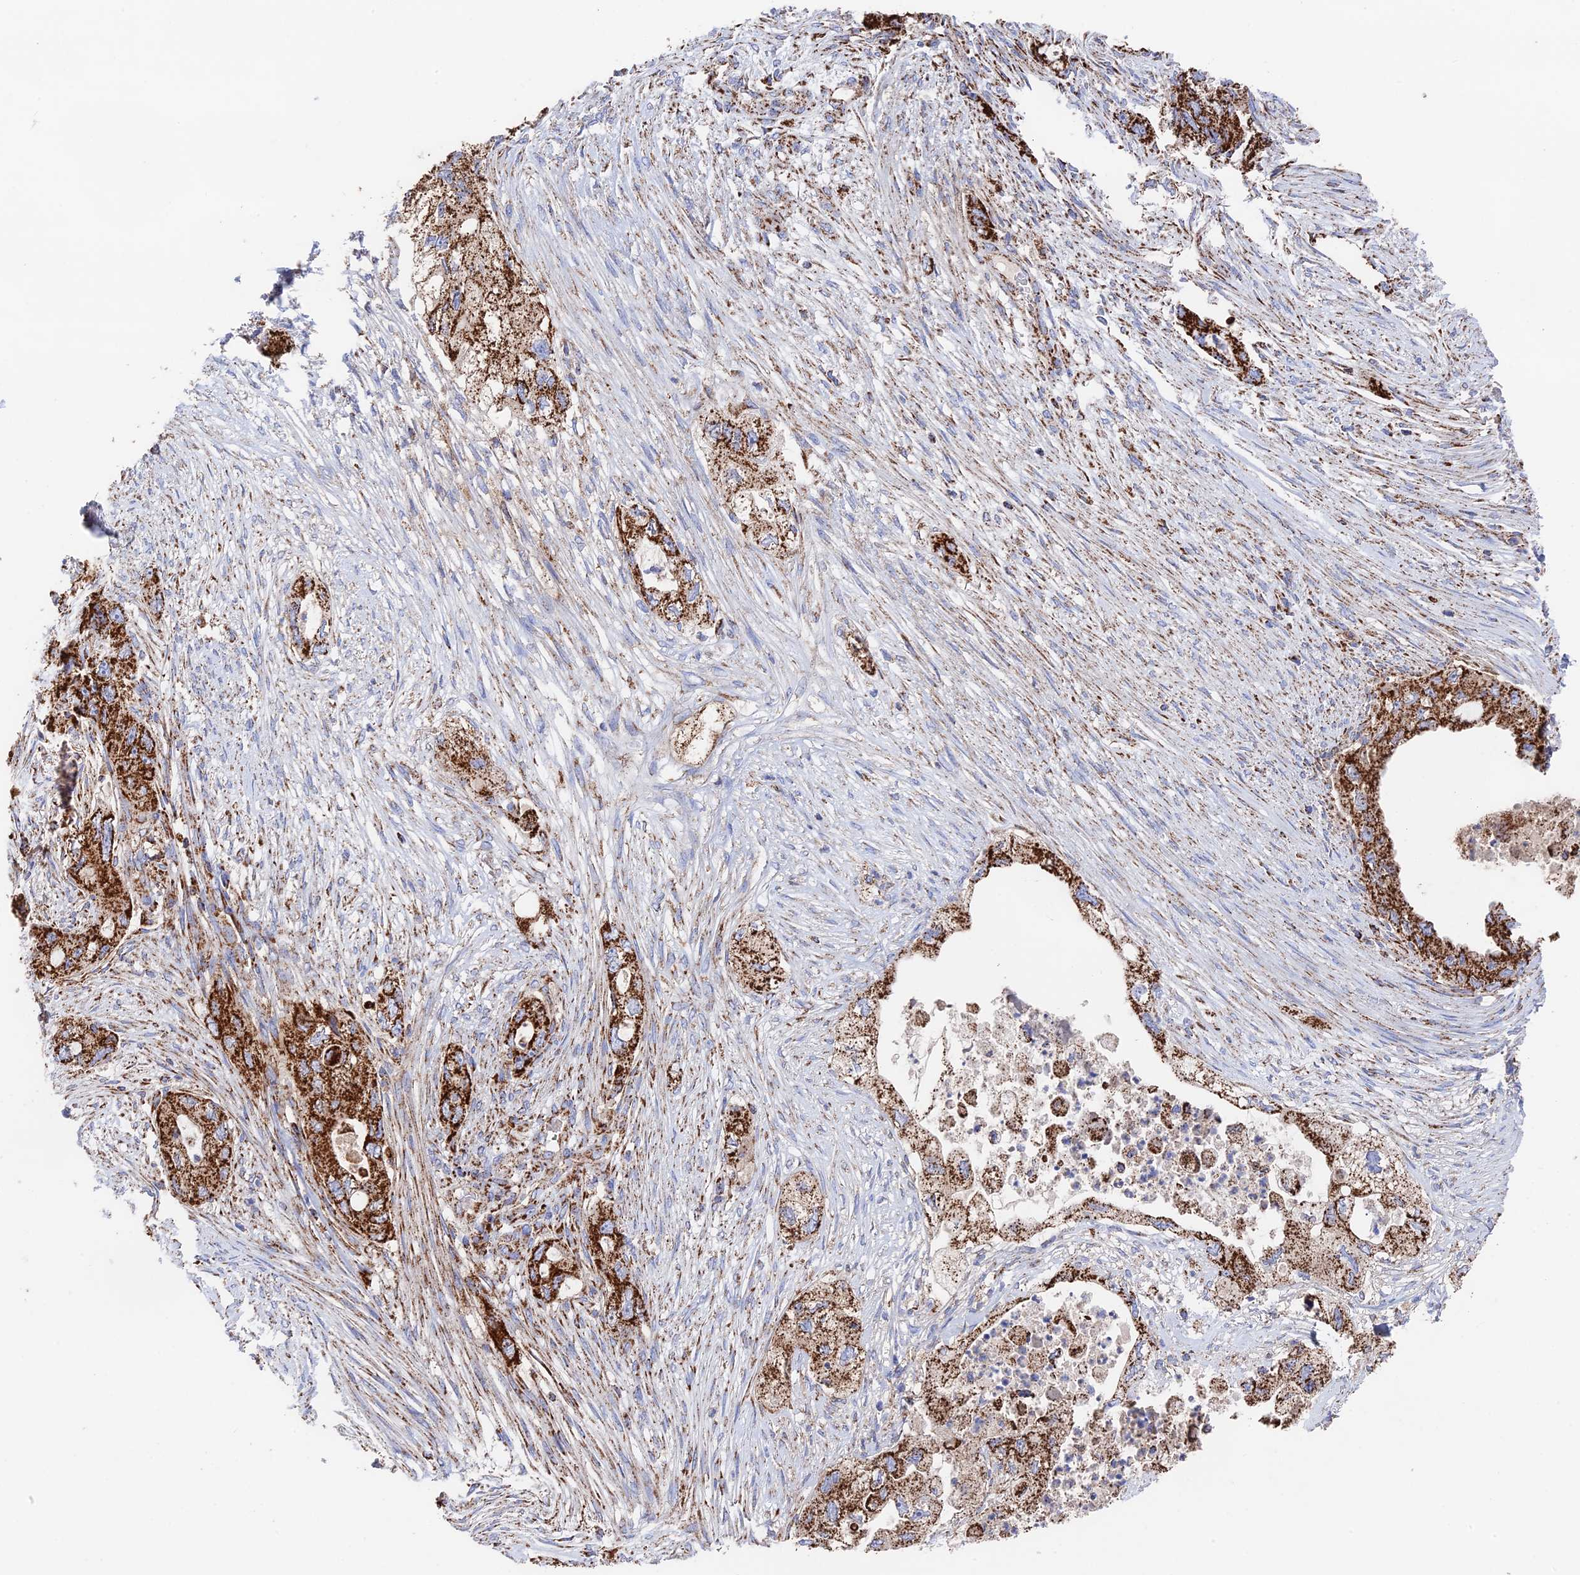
{"staining": {"intensity": "strong", "quantity": ">75%", "location": "cytoplasmic/membranous"}, "tissue": "pancreatic cancer", "cell_type": "Tumor cells", "image_type": "cancer", "snomed": [{"axis": "morphology", "description": "Adenocarcinoma, NOS"}, {"axis": "topography", "description": "Pancreas"}], "caption": "This is an image of immunohistochemistry staining of adenocarcinoma (pancreatic), which shows strong staining in the cytoplasmic/membranous of tumor cells.", "gene": "HAUS8", "patient": {"sex": "female", "age": 73}}